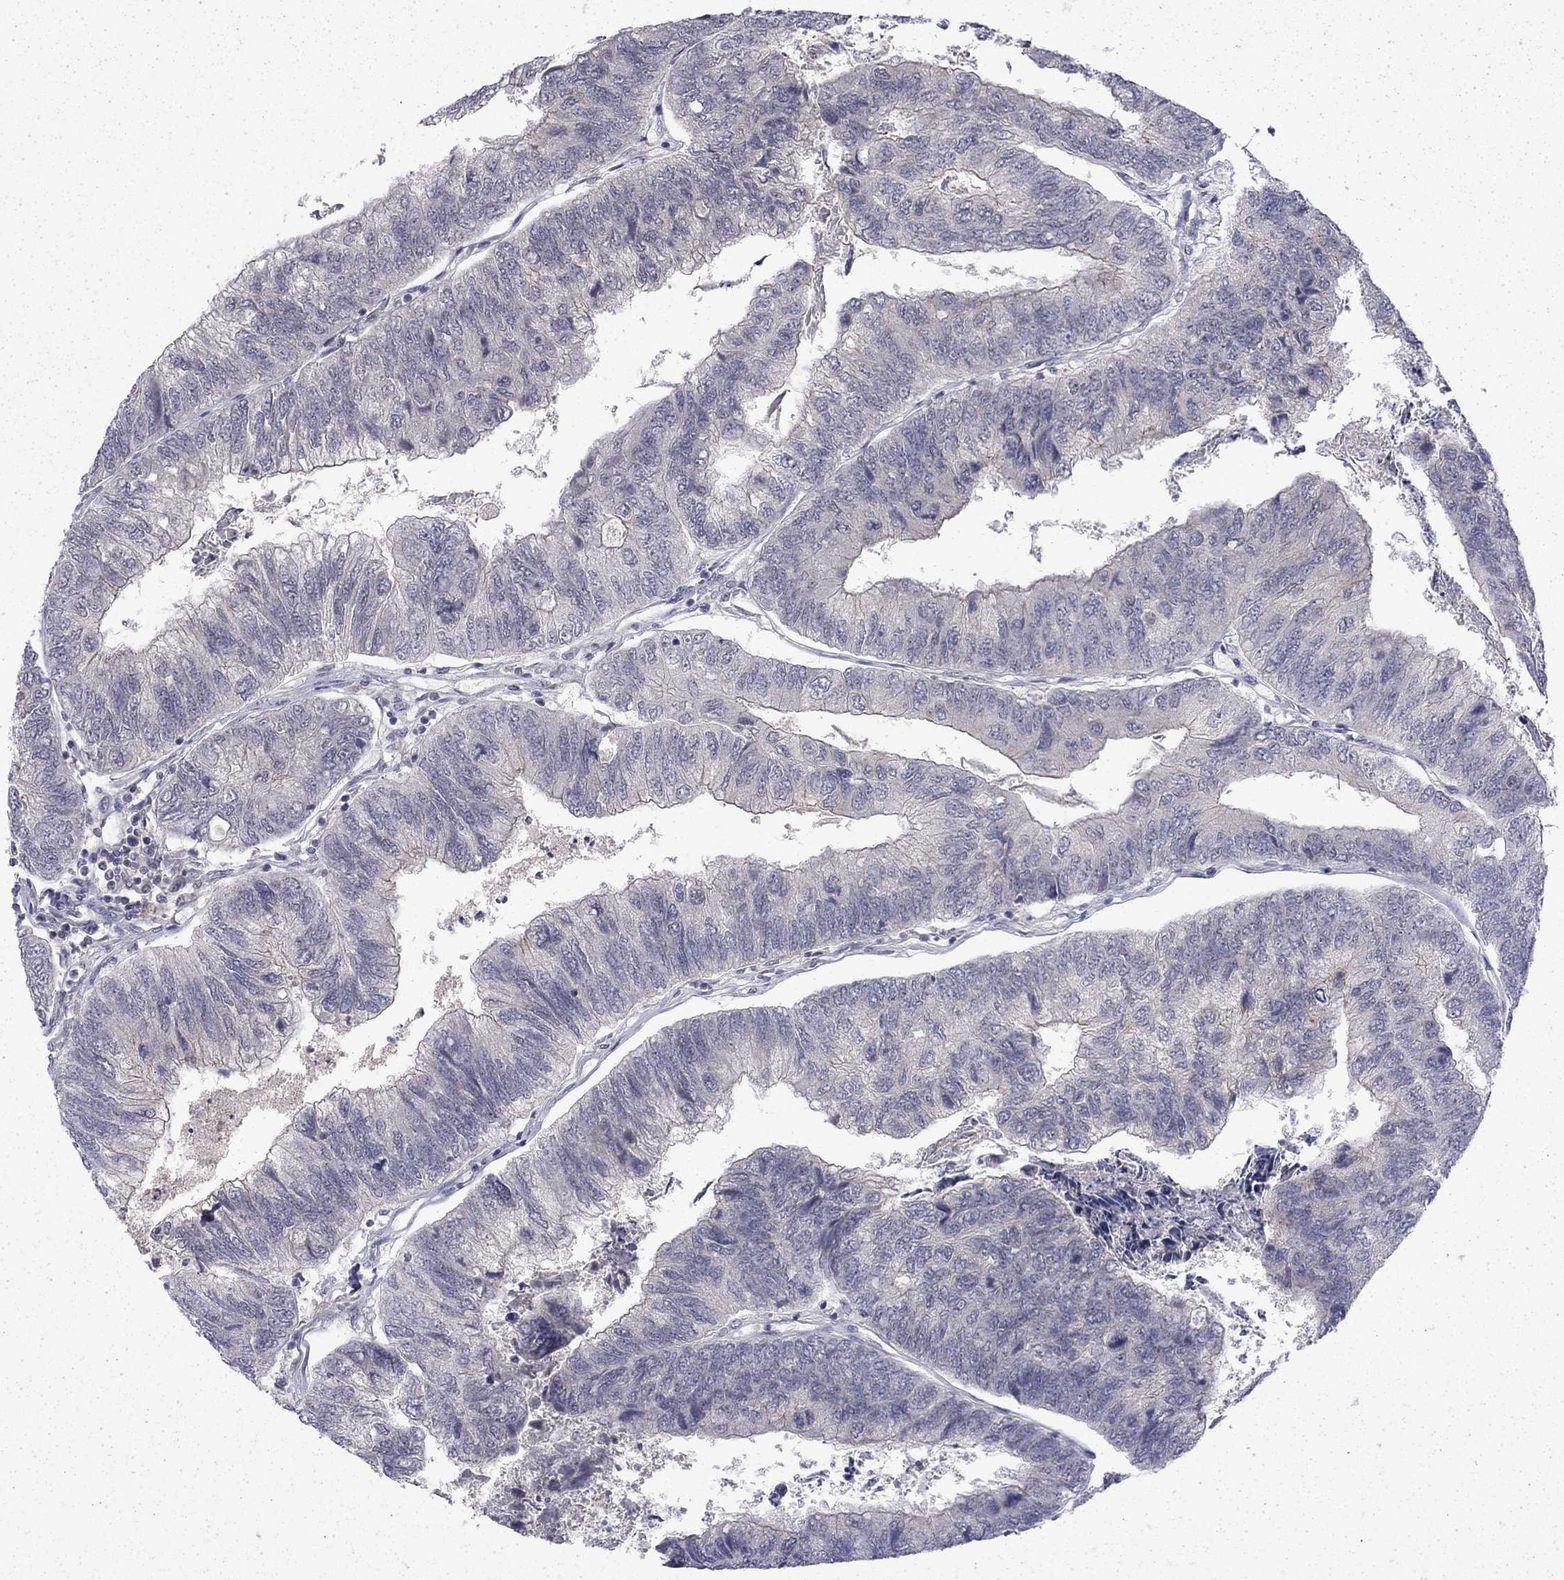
{"staining": {"intensity": "negative", "quantity": "none", "location": "none"}, "tissue": "colorectal cancer", "cell_type": "Tumor cells", "image_type": "cancer", "snomed": [{"axis": "morphology", "description": "Adenocarcinoma, NOS"}, {"axis": "topography", "description": "Colon"}], "caption": "The IHC micrograph has no significant staining in tumor cells of colorectal adenocarcinoma tissue. The staining was performed using DAB to visualize the protein expression in brown, while the nuclei were stained in blue with hematoxylin (Magnification: 20x).", "gene": "CHAT", "patient": {"sex": "female", "age": 67}}